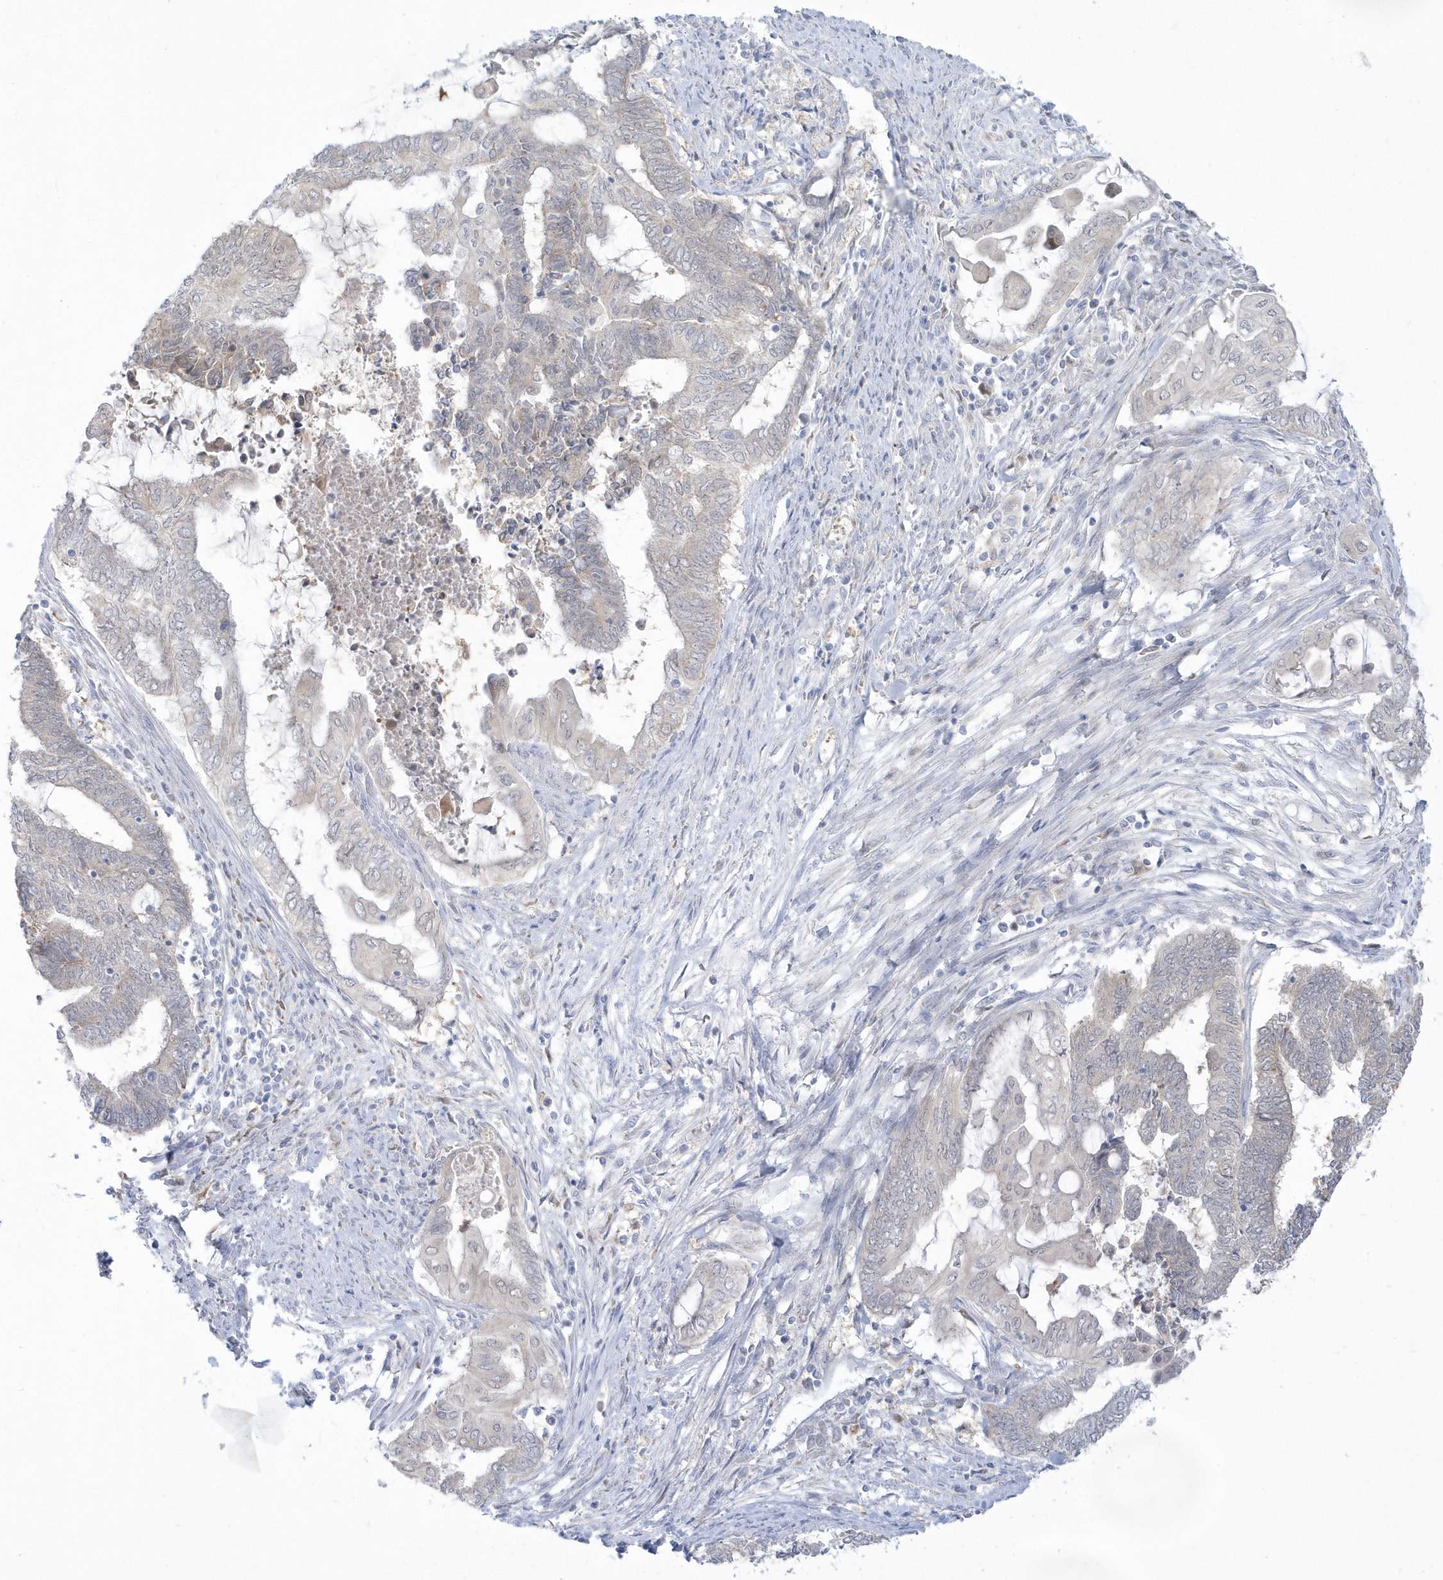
{"staining": {"intensity": "negative", "quantity": "none", "location": "none"}, "tissue": "endometrial cancer", "cell_type": "Tumor cells", "image_type": "cancer", "snomed": [{"axis": "morphology", "description": "Adenocarcinoma, NOS"}, {"axis": "topography", "description": "Uterus"}, {"axis": "topography", "description": "Endometrium"}], "caption": "There is no significant expression in tumor cells of endometrial cancer (adenocarcinoma). (Stains: DAB (3,3'-diaminobenzidine) IHC with hematoxylin counter stain, Microscopy: brightfield microscopy at high magnification).", "gene": "PCBD1", "patient": {"sex": "female", "age": 70}}